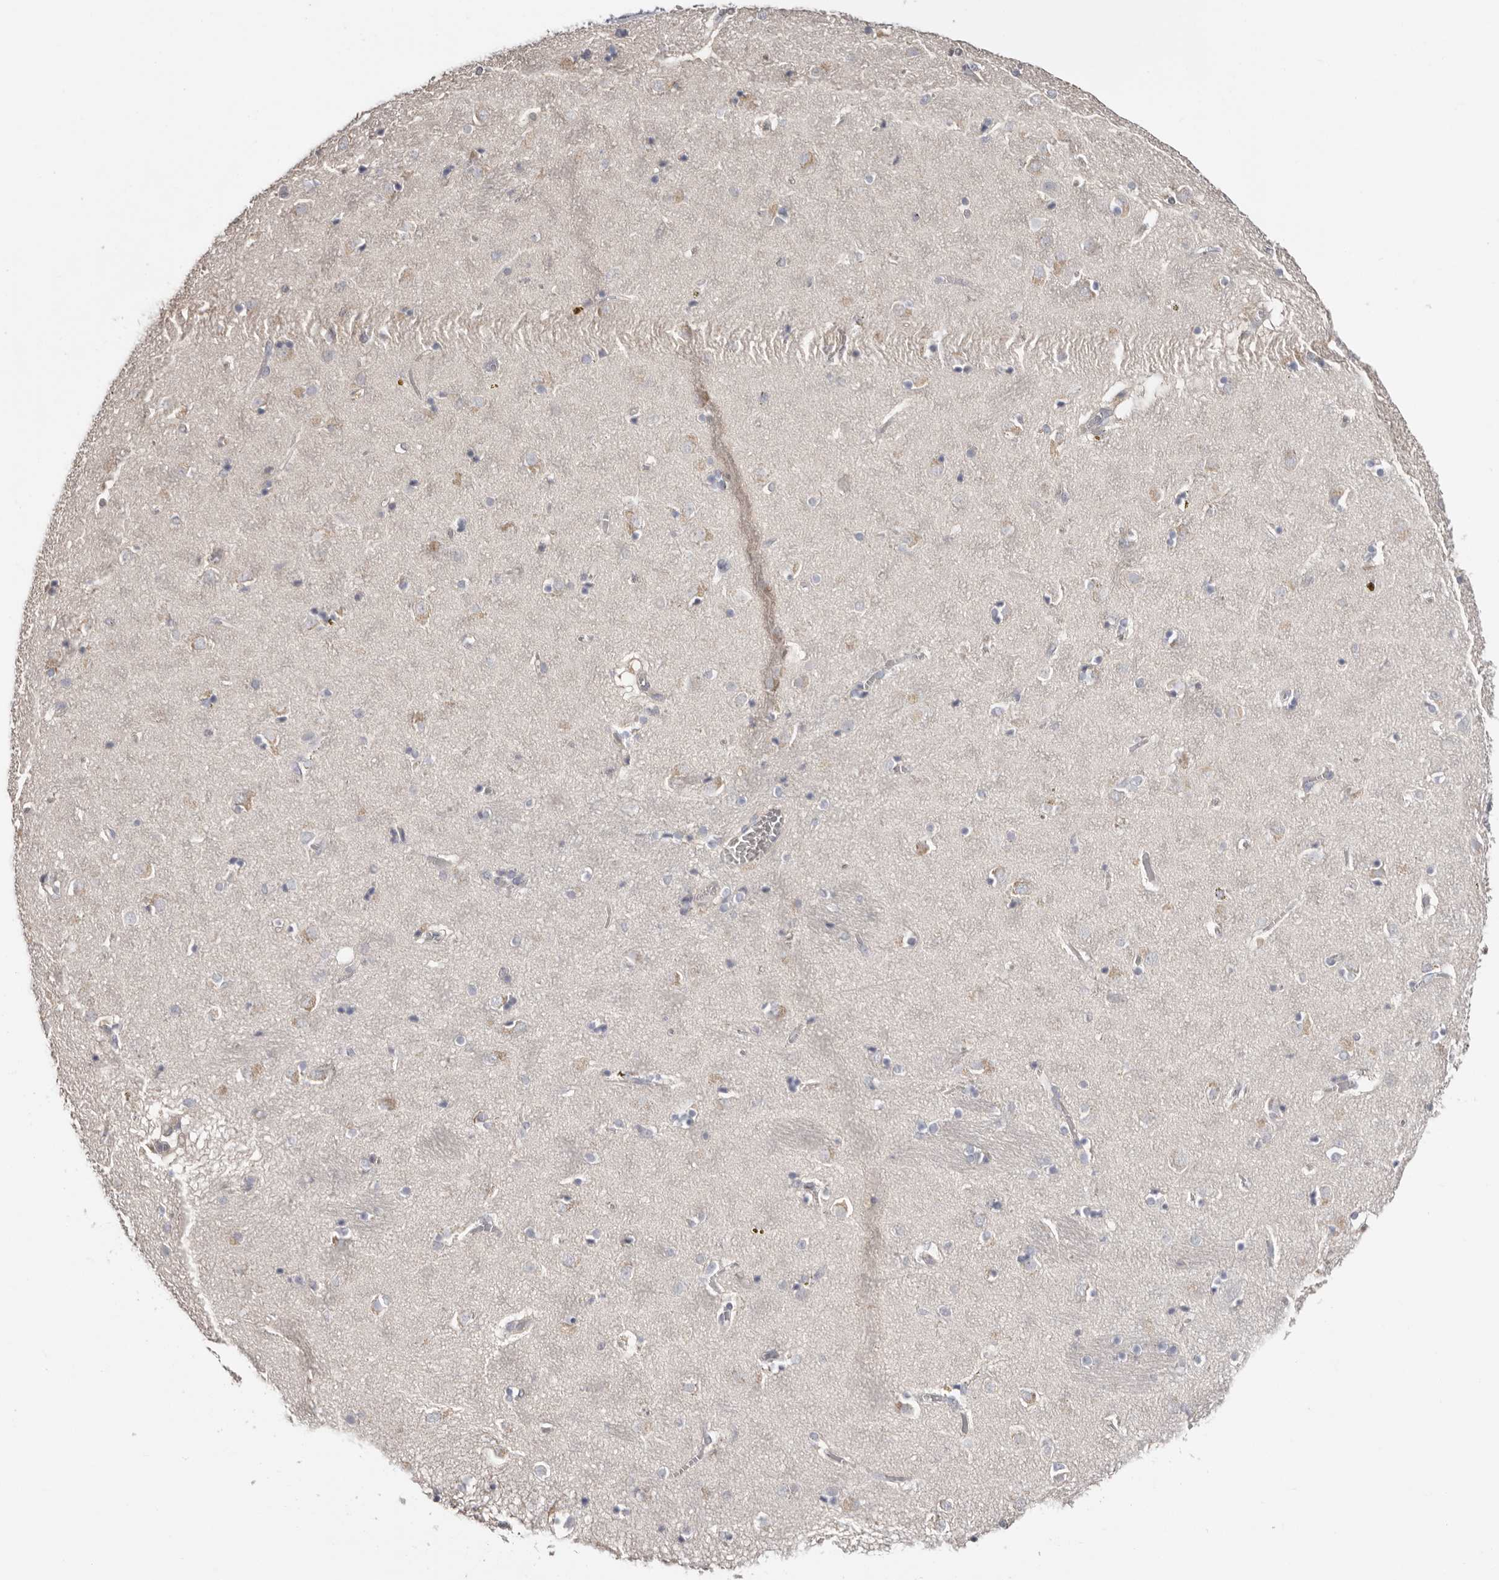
{"staining": {"intensity": "negative", "quantity": "none", "location": "none"}, "tissue": "caudate", "cell_type": "Glial cells", "image_type": "normal", "snomed": [{"axis": "morphology", "description": "Normal tissue, NOS"}, {"axis": "topography", "description": "Lateral ventricle wall"}], "caption": "Immunohistochemistry (IHC) photomicrograph of normal human caudate stained for a protein (brown), which shows no staining in glial cells.", "gene": "S100A14", "patient": {"sex": "male", "age": 70}}